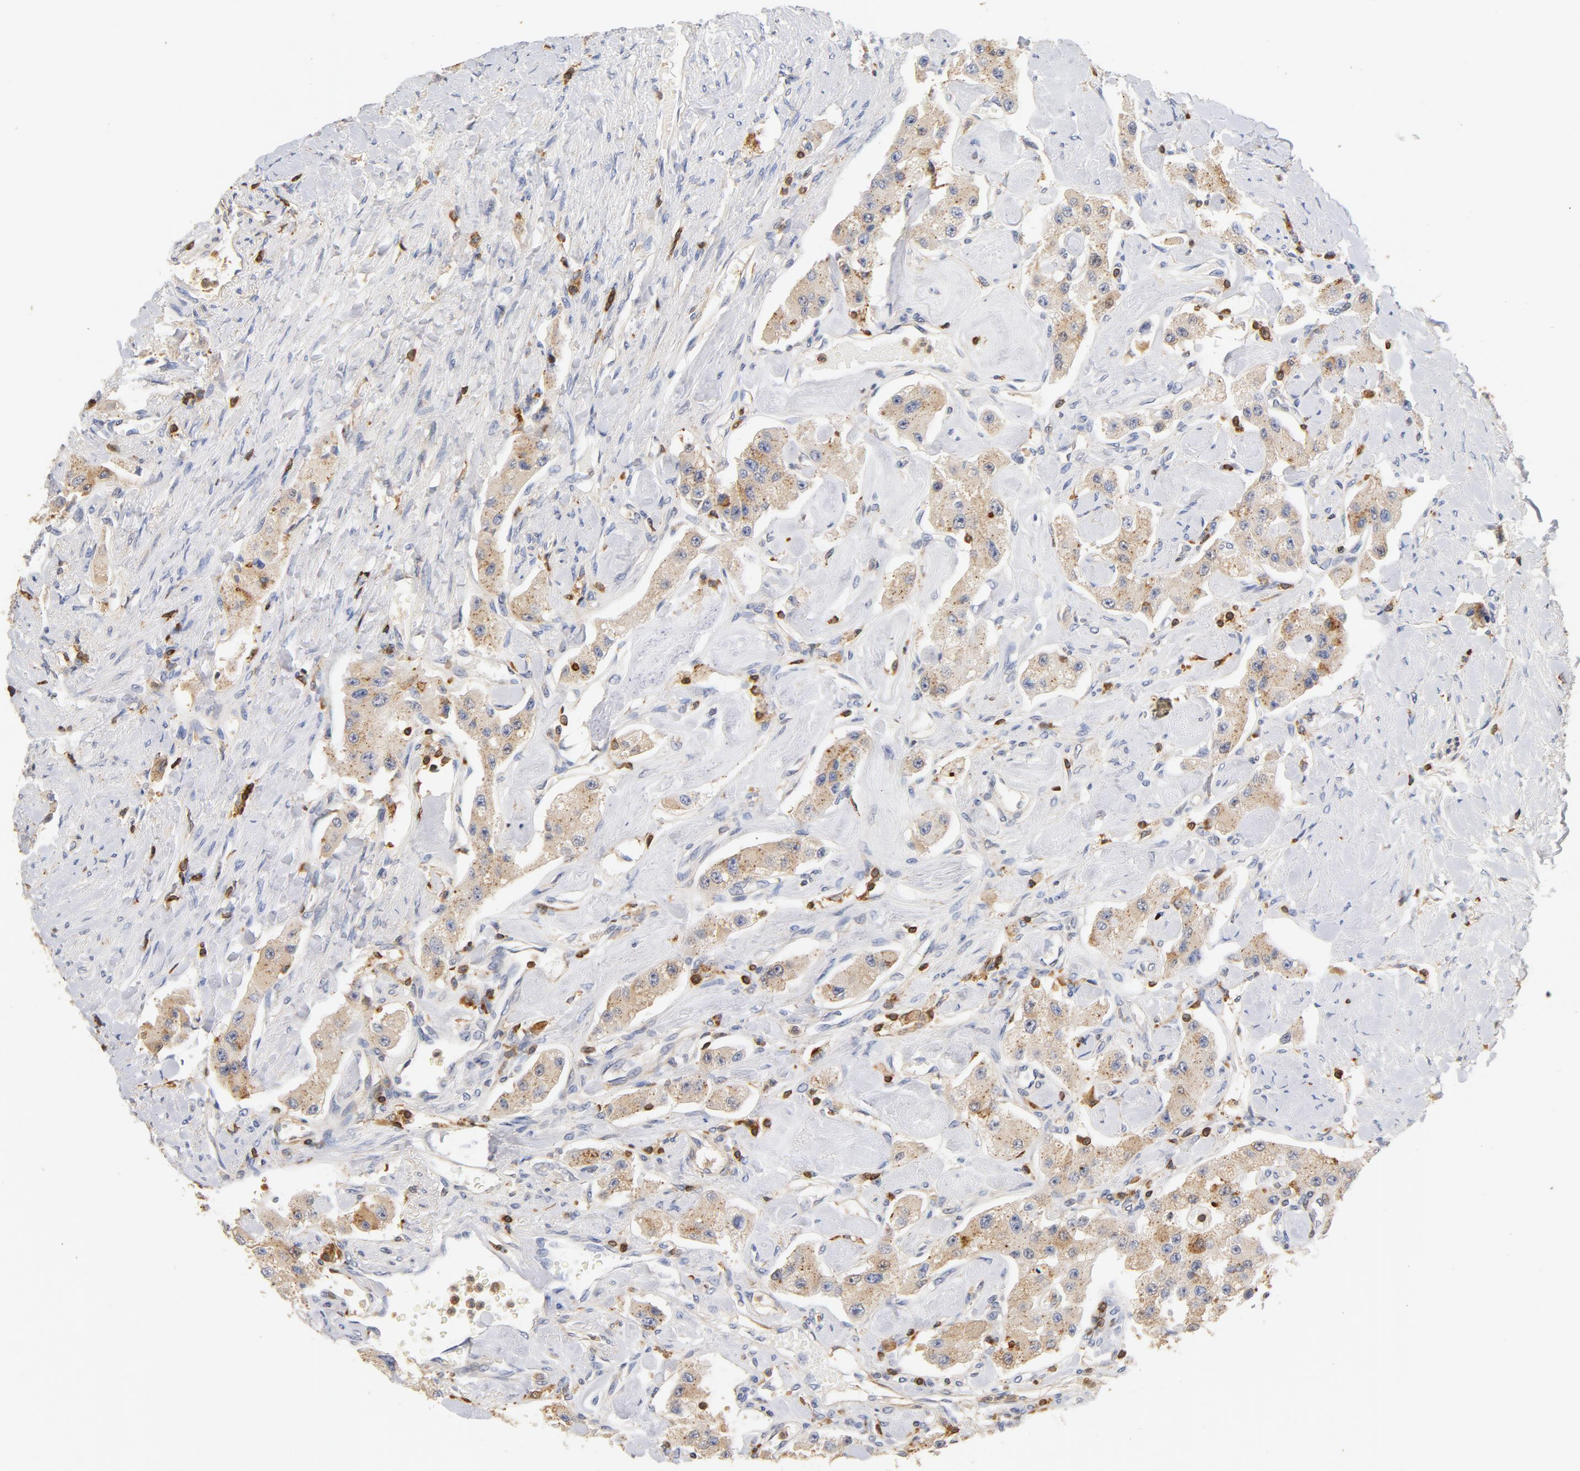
{"staining": {"intensity": "weak", "quantity": ">75%", "location": "cytoplasmic/membranous"}, "tissue": "carcinoid", "cell_type": "Tumor cells", "image_type": "cancer", "snomed": [{"axis": "morphology", "description": "Carcinoid, malignant, NOS"}, {"axis": "topography", "description": "Pancreas"}], "caption": "Immunohistochemical staining of carcinoid reveals weak cytoplasmic/membranous protein expression in approximately >75% of tumor cells. Ihc stains the protein of interest in brown and the nuclei are stained blue.", "gene": "EZR", "patient": {"sex": "male", "age": 41}}